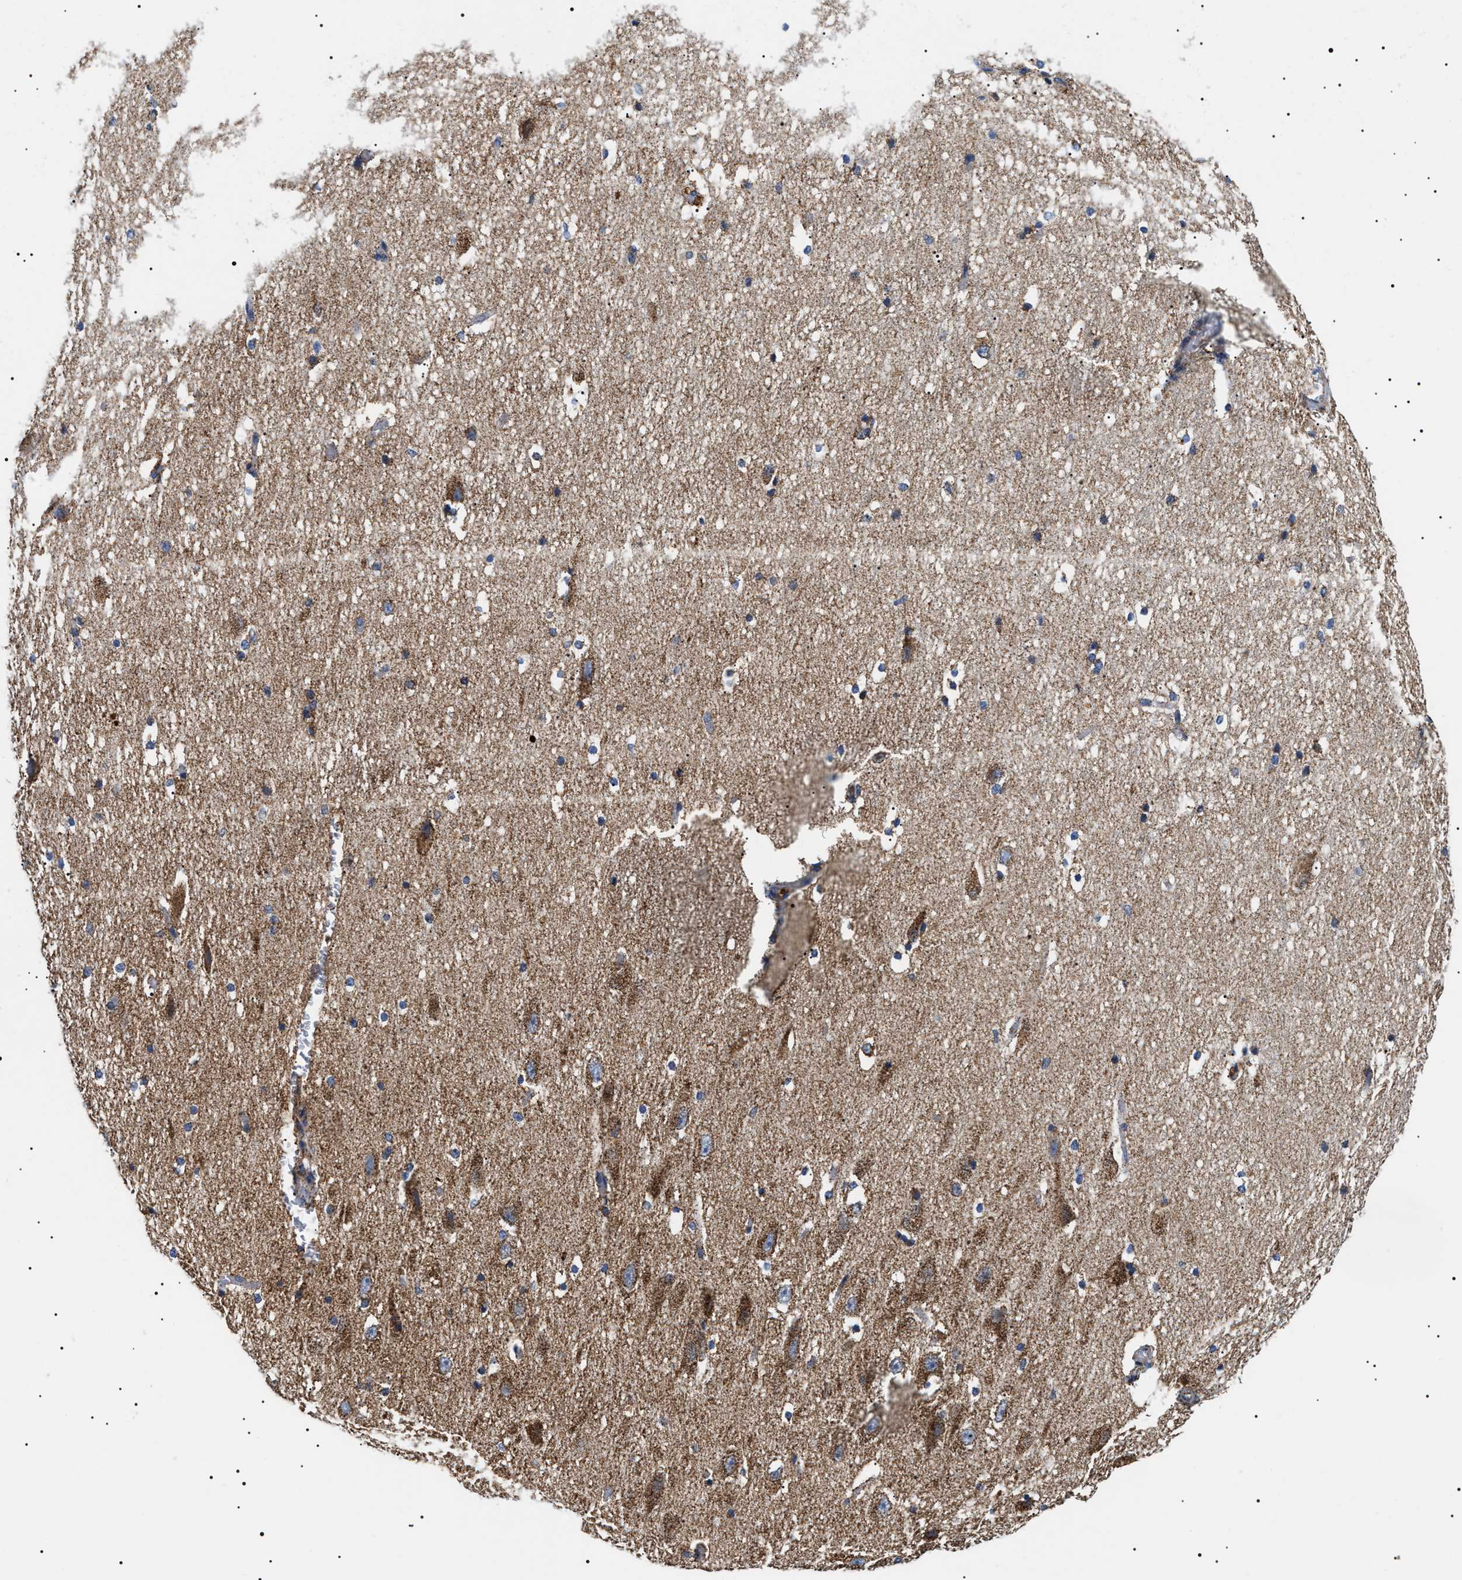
{"staining": {"intensity": "negative", "quantity": "none", "location": "none"}, "tissue": "hippocampus", "cell_type": "Glial cells", "image_type": "normal", "snomed": [{"axis": "morphology", "description": "Normal tissue, NOS"}, {"axis": "topography", "description": "Hippocampus"}], "caption": "Immunohistochemistry of normal hippocampus displays no positivity in glial cells.", "gene": "OXSM", "patient": {"sex": "female", "age": 19}}